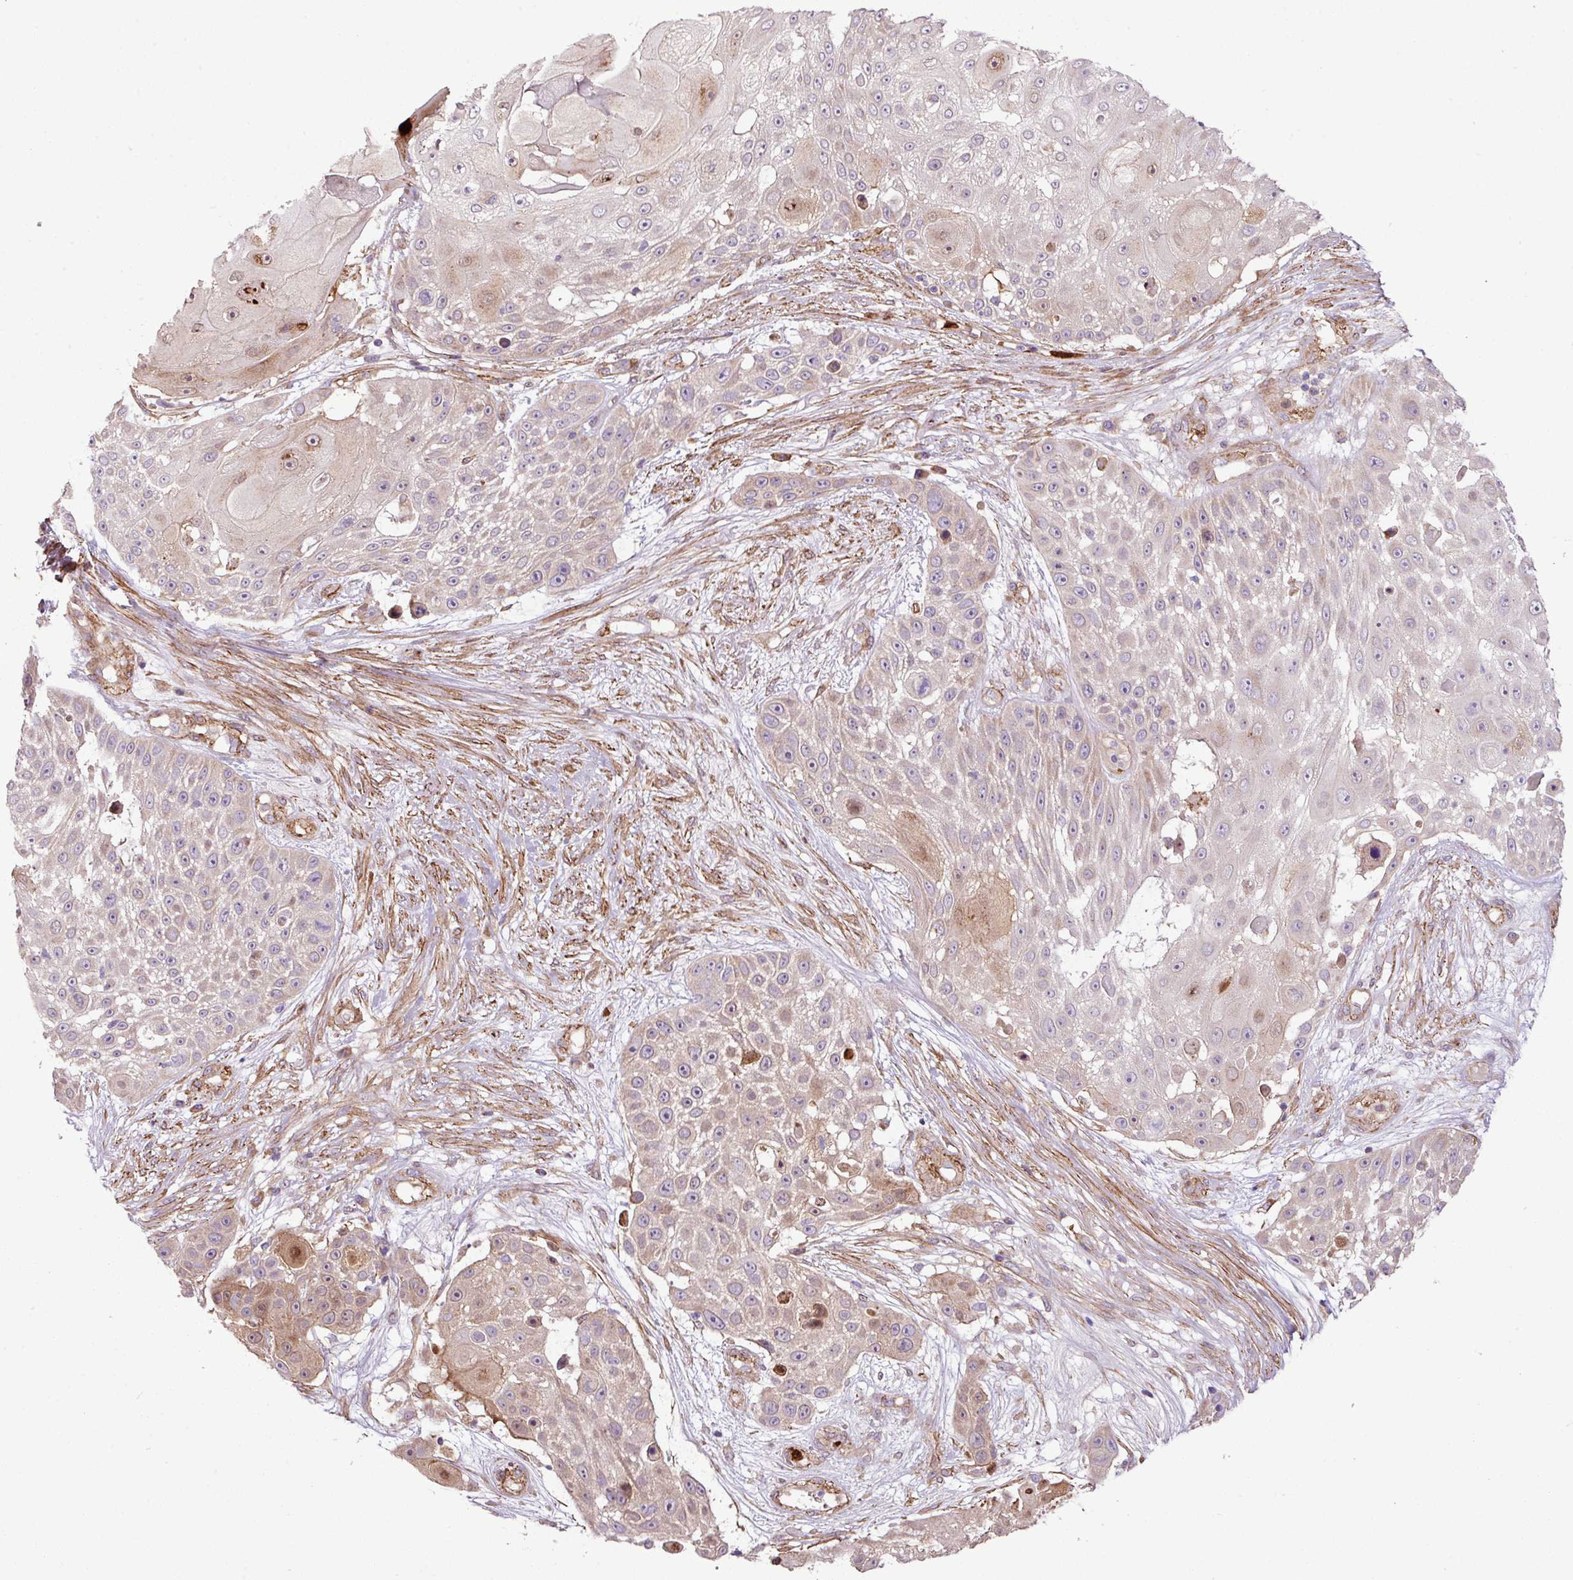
{"staining": {"intensity": "moderate", "quantity": "<25%", "location": "cytoplasmic/membranous"}, "tissue": "skin cancer", "cell_type": "Tumor cells", "image_type": "cancer", "snomed": [{"axis": "morphology", "description": "Squamous cell carcinoma, NOS"}, {"axis": "topography", "description": "Skin"}], "caption": "An immunohistochemistry (IHC) histopathology image of tumor tissue is shown. Protein staining in brown shows moderate cytoplasmic/membranous positivity in skin squamous cell carcinoma within tumor cells.", "gene": "FAM47E", "patient": {"sex": "female", "age": 86}}